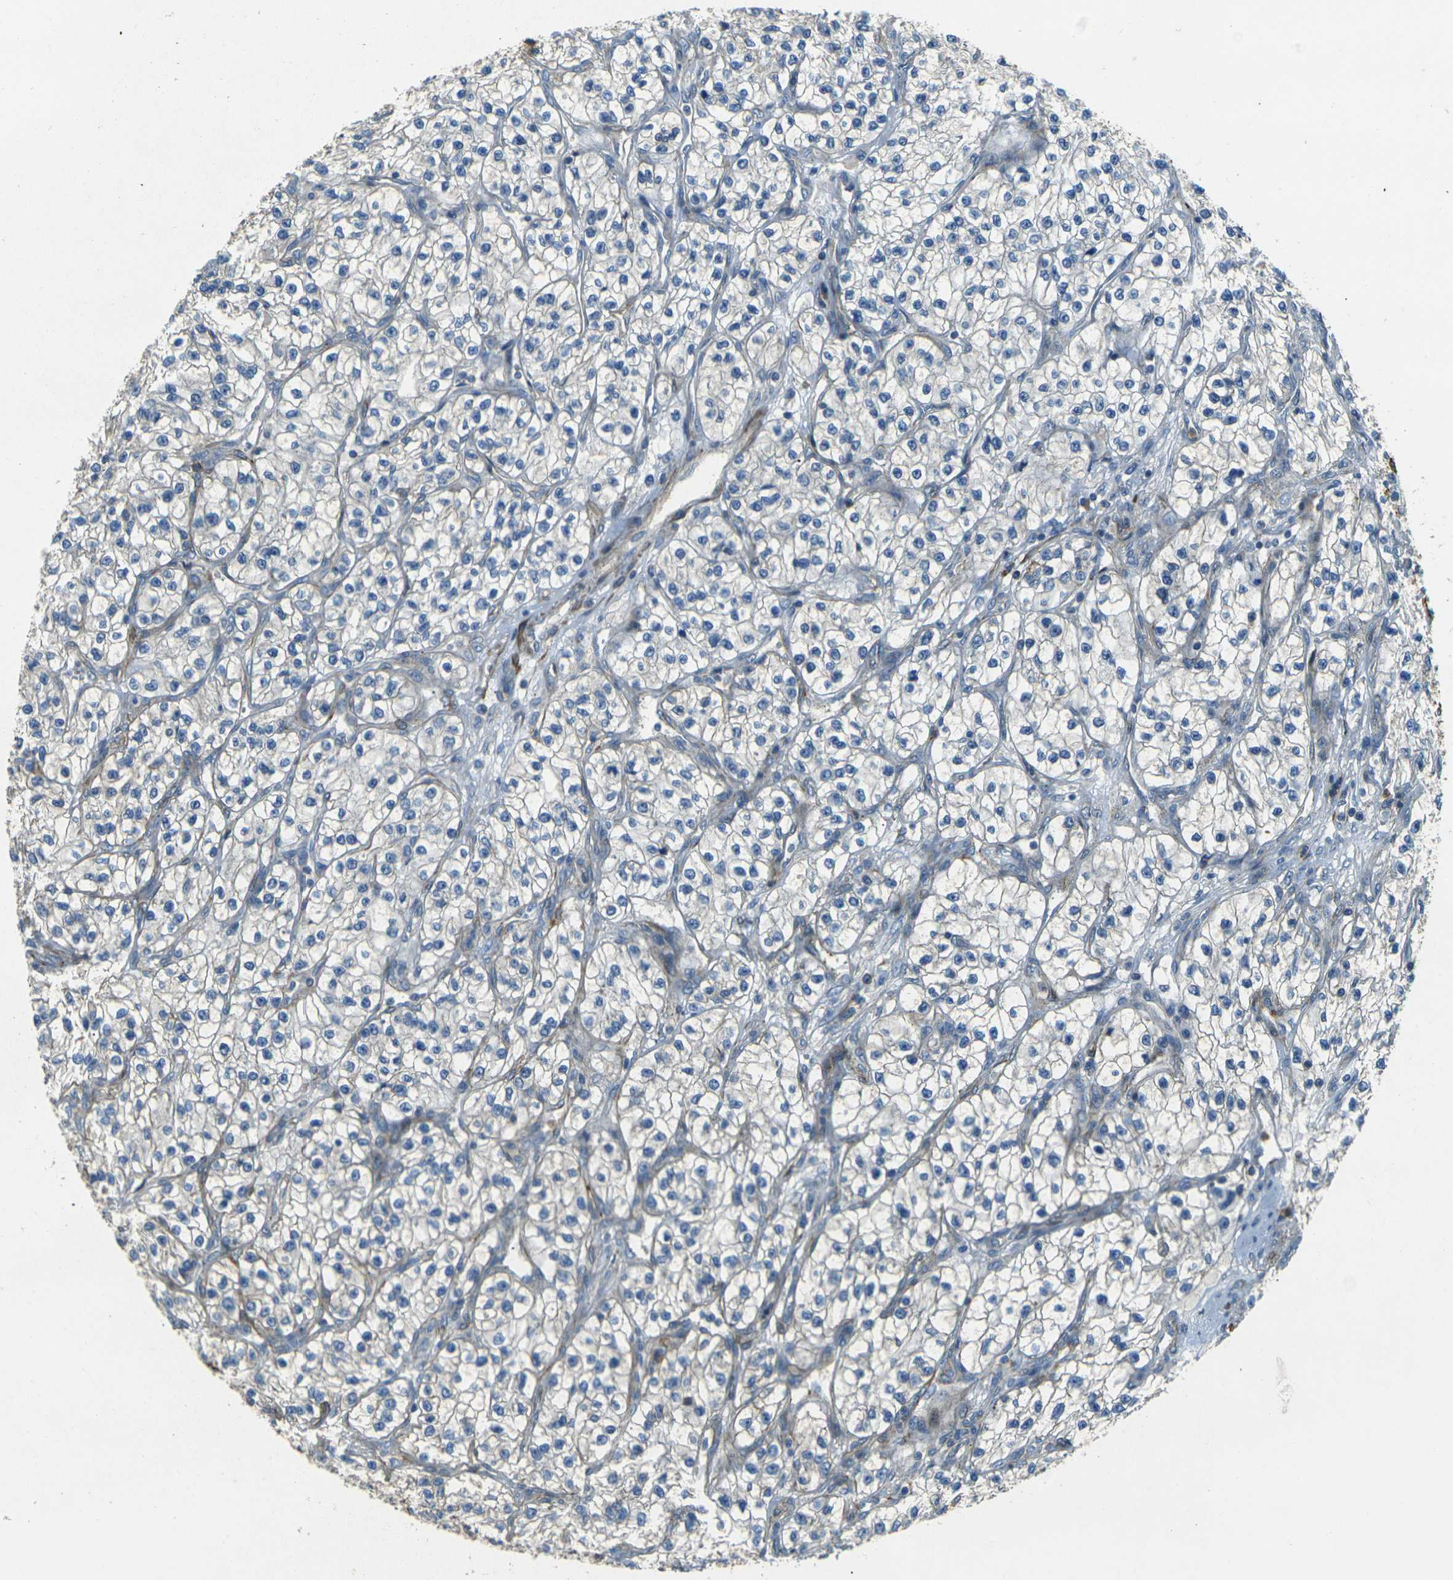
{"staining": {"intensity": "moderate", "quantity": "<25%", "location": "cytoplasmic/membranous"}, "tissue": "renal cancer", "cell_type": "Tumor cells", "image_type": "cancer", "snomed": [{"axis": "morphology", "description": "Adenocarcinoma, NOS"}, {"axis": "topography", "description": "Kidney"}], "caption": "A high-resolution histopathology image shows immunohistochemistry staining of adenocarcinoma (renal), which demonstrates moderate cytoplasmic/membranous staining in approximately <25% of tumor cells.", "gene": "EPHA7", "patient": {"sex": "female", "age": 57}}